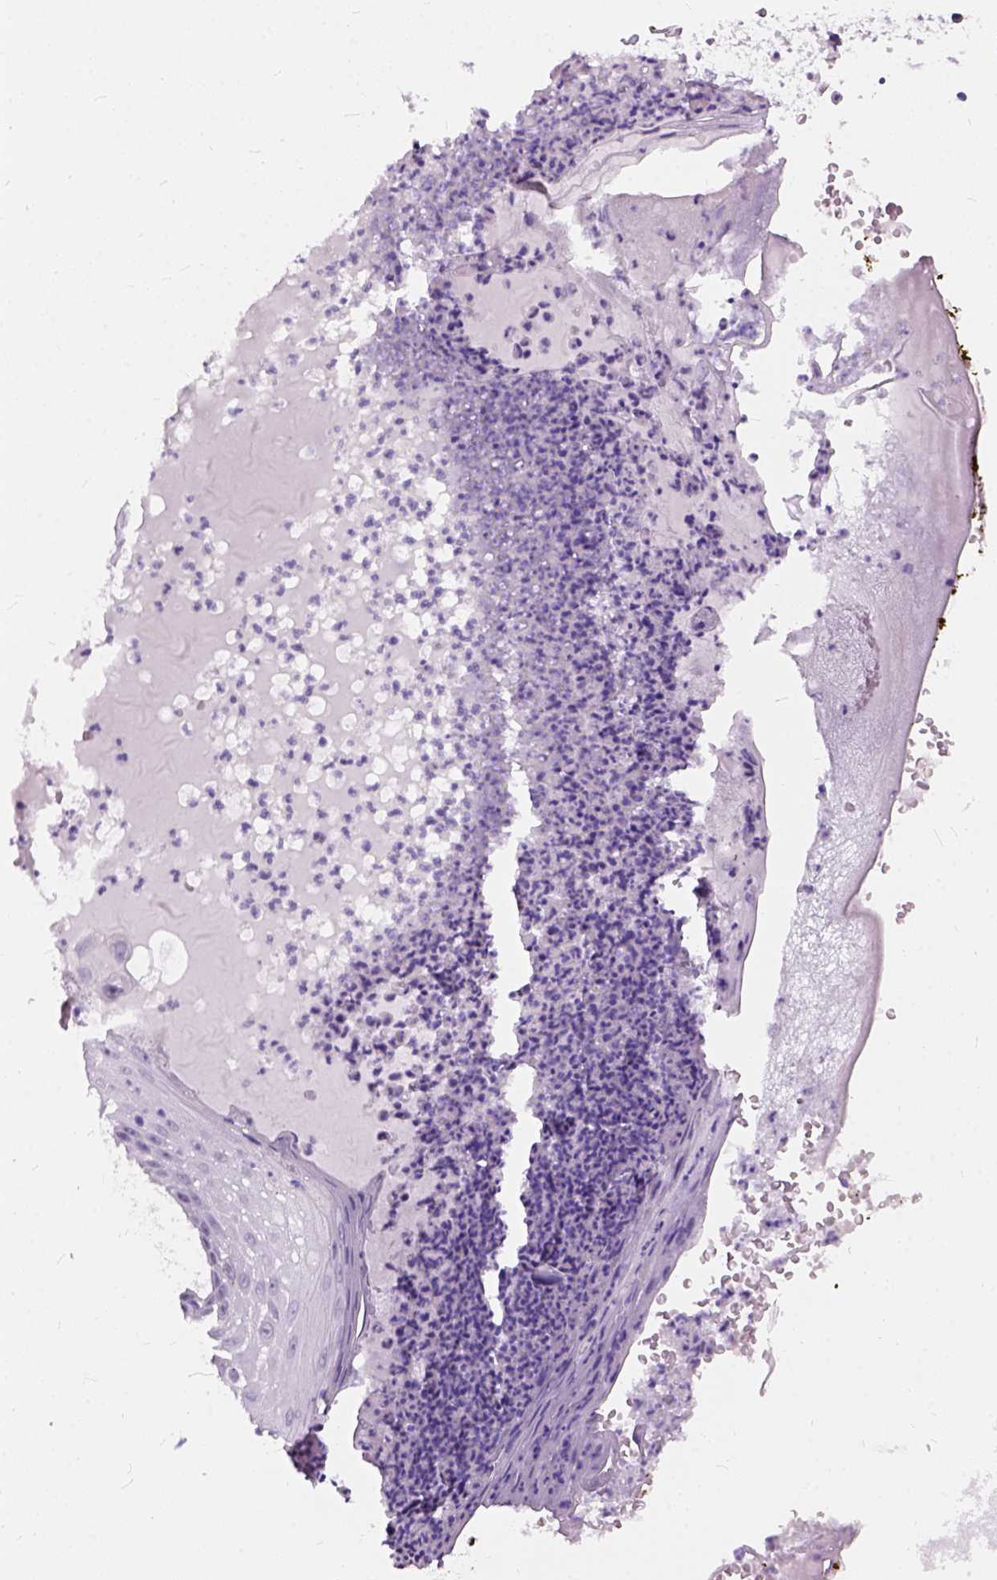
{"staining": {"intensity": "negative", "quantity": "none", "location": "none"}, "tissue": "skin", "cell_type": "Fibroblasts", "image_type": "normal", "snomed": [{"axis": "morphology", "description": "Normal tissue, NOS"}, {"axis": "topography", "description": "Skin"}, {"axis": "topography", "description": "Peripheral nerve tissue"}], "caption": "This is an immunohistochemistry image of unremarkable human skin. There is no staining in fibroblasts.", "gene": "AXDND1", "patient": {"sex": "male", "age": 24}}